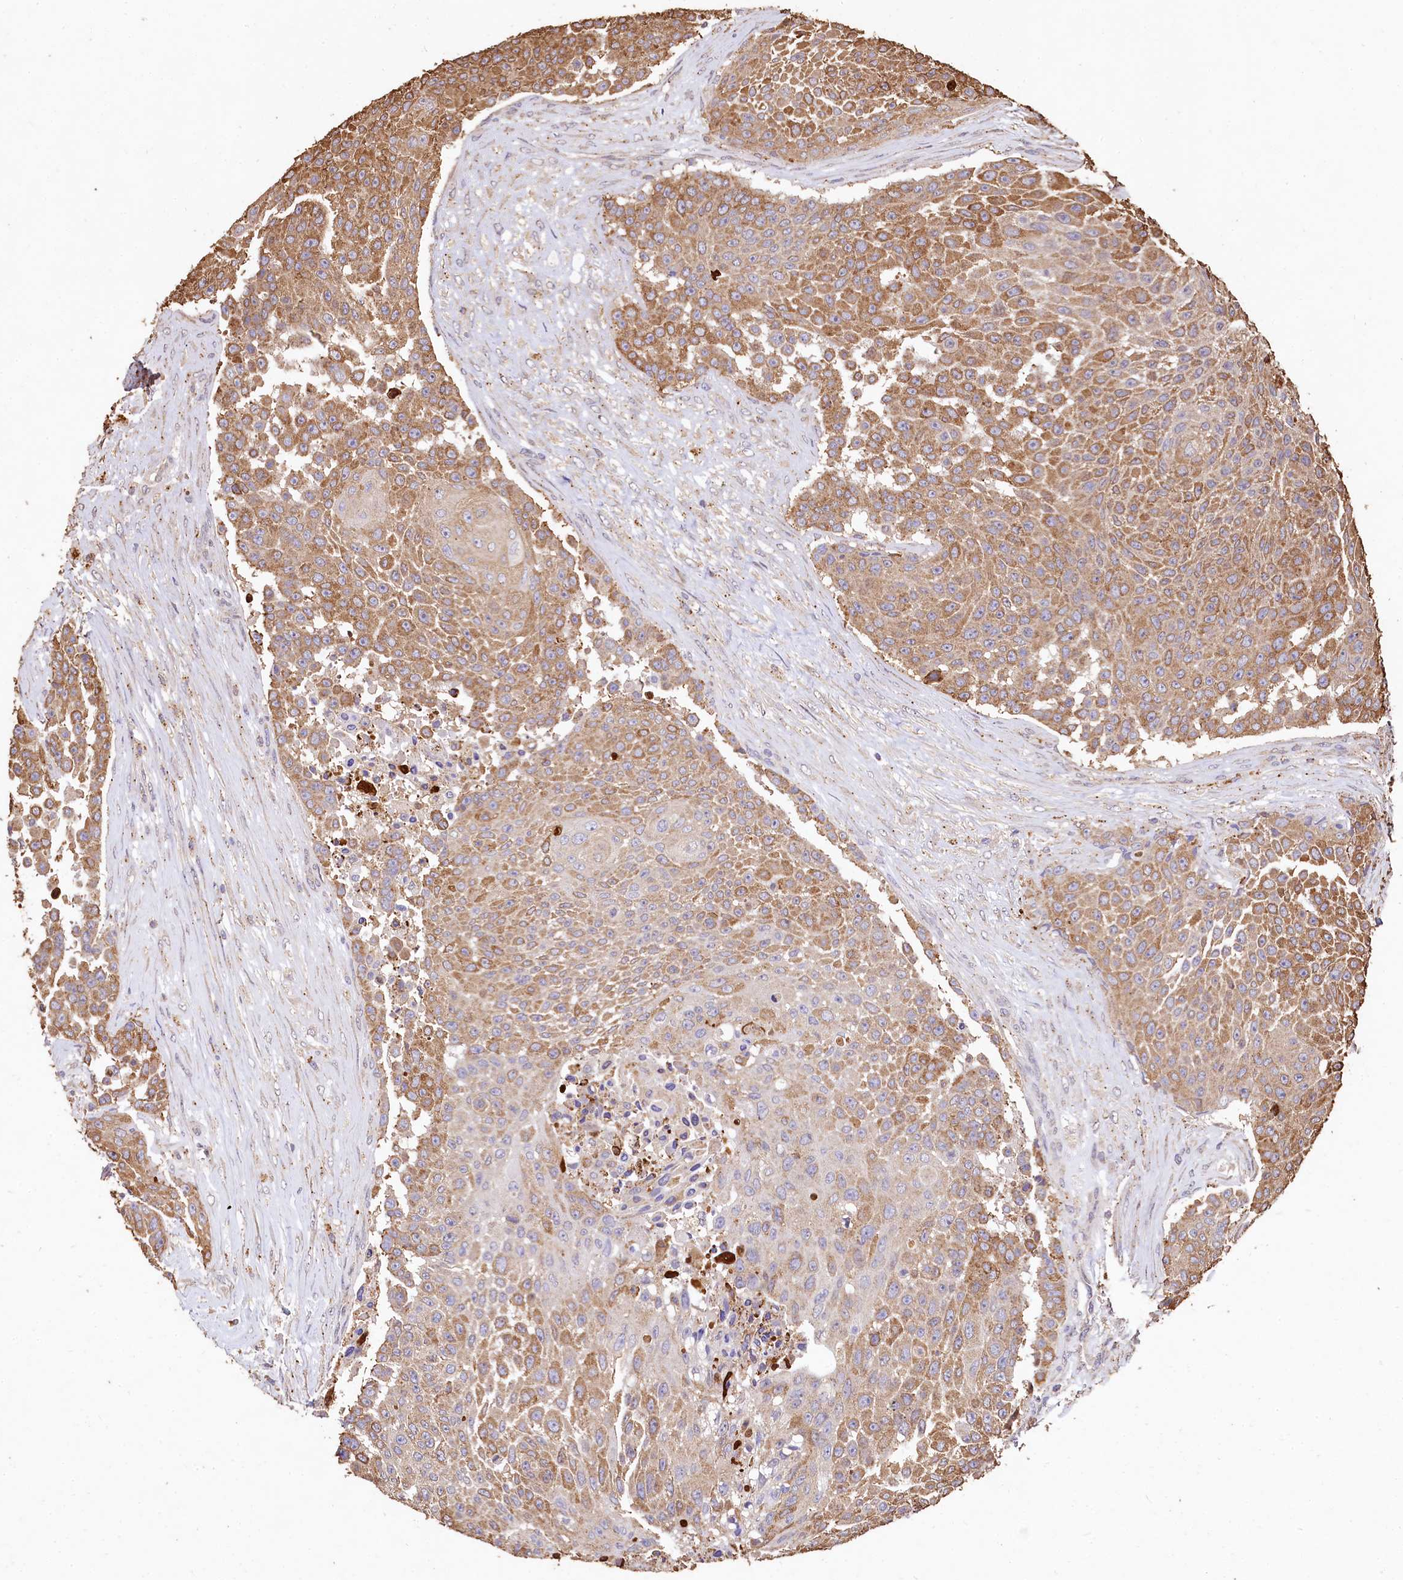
{"staining": {"intensity": "moderate", "quantity": ">75%", "location": "cytoplasmic/membranous"}, "tissue": "urothelial cancer", "cell_type": "Tumor cells", "image_type": "cancer", "snomed": [{"axis": "morphology", "description": "Urothelial carcinoma, High grade"}, {"axis": "topography", "description": "Urinary bladder"}], "caption": "This is a histology image of immunohistochemistry (IHC) staining of high-grade urothelial carcinoma, which shows moderate expression in the cytoplasmic/membranous of tumor cells.", "gene": "LSM4", "patient": {"sex": "female", "age": 63}}